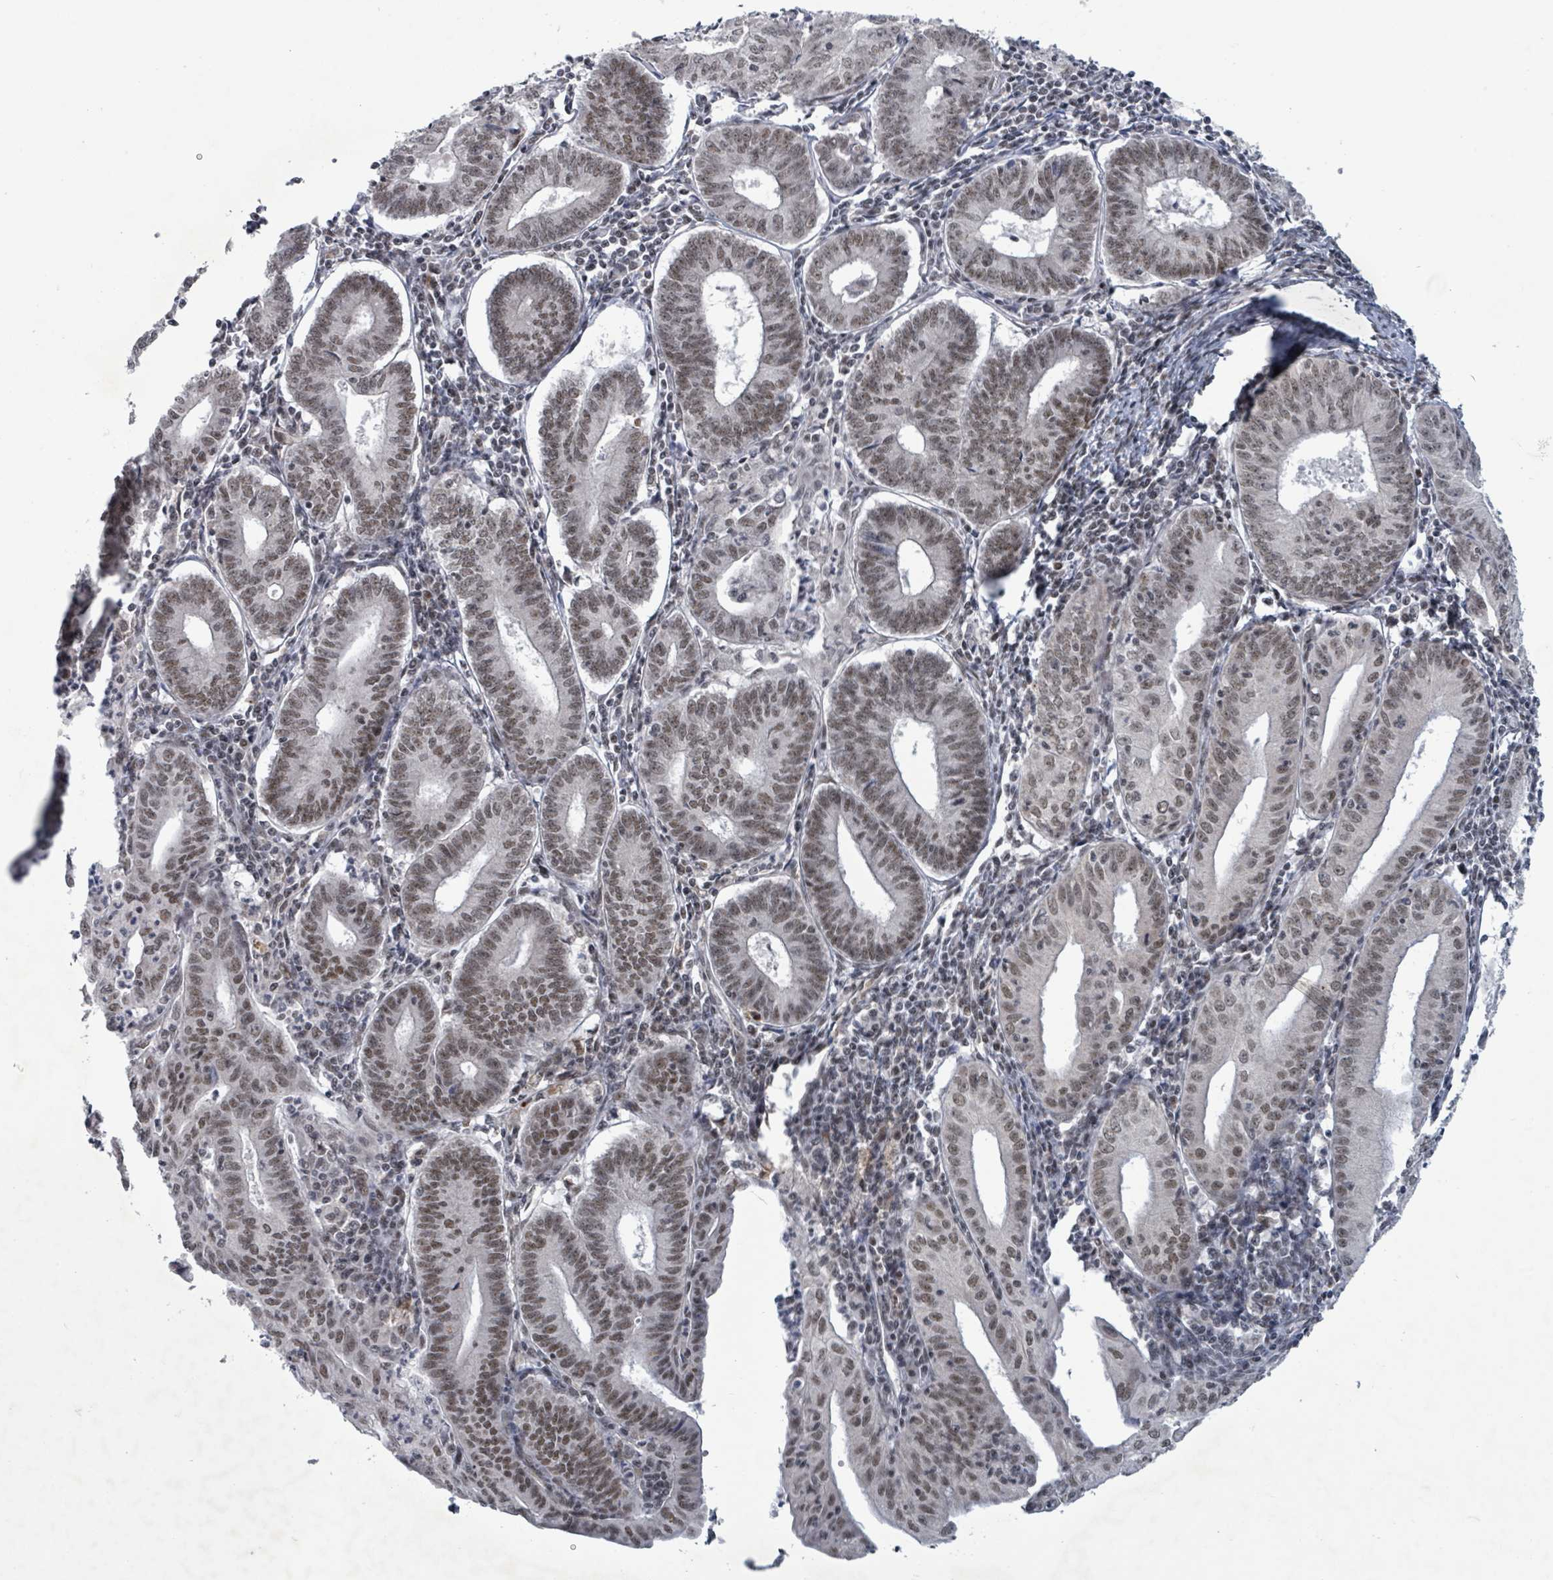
{"staining": {"intensity": "weak", "quantity": ">75%", "location": "nuclear"}, "tissue": "endometrial cancer", "cell_type": "Tumor cells", "image_type": "cancer", "snomed": [{"axis": "morphology", "description": "Adenocarcinoma, NOS"}, {"axis": "topography", "description": "Endometrium"}], "caption": "Weak nuclear positivity for a protein is identified in approximately >75% of tumor cells of endometrial cancer using IHC.", "gene": "BANP", "patient": {"sex": "female", "age": 60}}